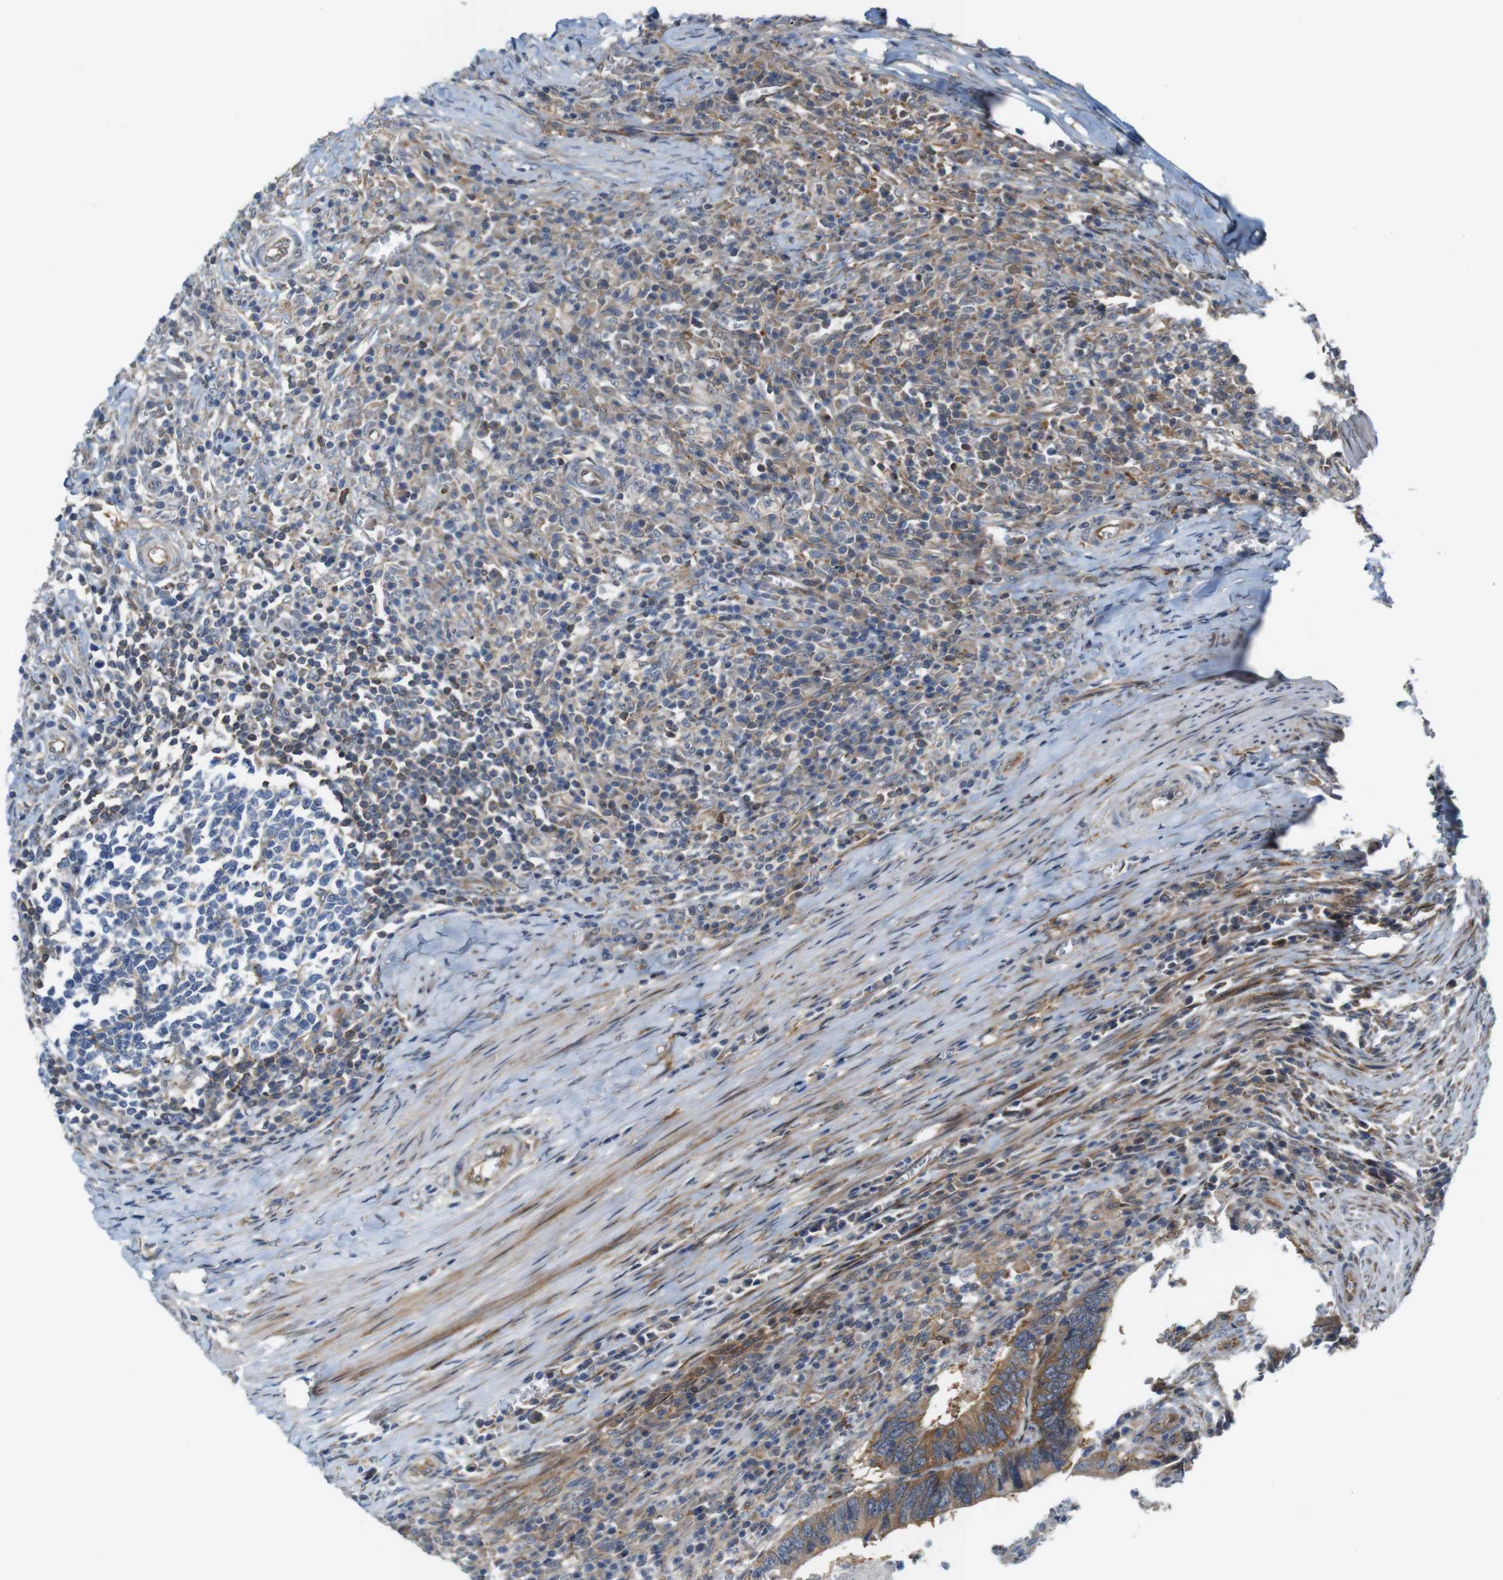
{"staining": {"intensity": "weak", "quantity": ">75%", "location": "cytoplasmic/membranous"}, "tissue": "colorectal cancer", "cell_type": "Tumor cells", "image_type": "cancer", "snomed": [{"axis": "morphology", "description": "Adenocarcinoma, NOS"}, {"axis": "topography", "description": "Colon"}], "caption": "High-magnification brightfield microscopy of colorectal cancer (adenocarcinoma) stained with DAB (brown) and counterstained with hematoxylin (blue). tumor cells exhibit weak cytoplasmic/membranous staining is appreciated in about>75% of cells. (Brightfield microscopy of DAB IHC at high magnification).", "gene": "PCOLCE2", "patient": {"sex": "male", "age": 72}}